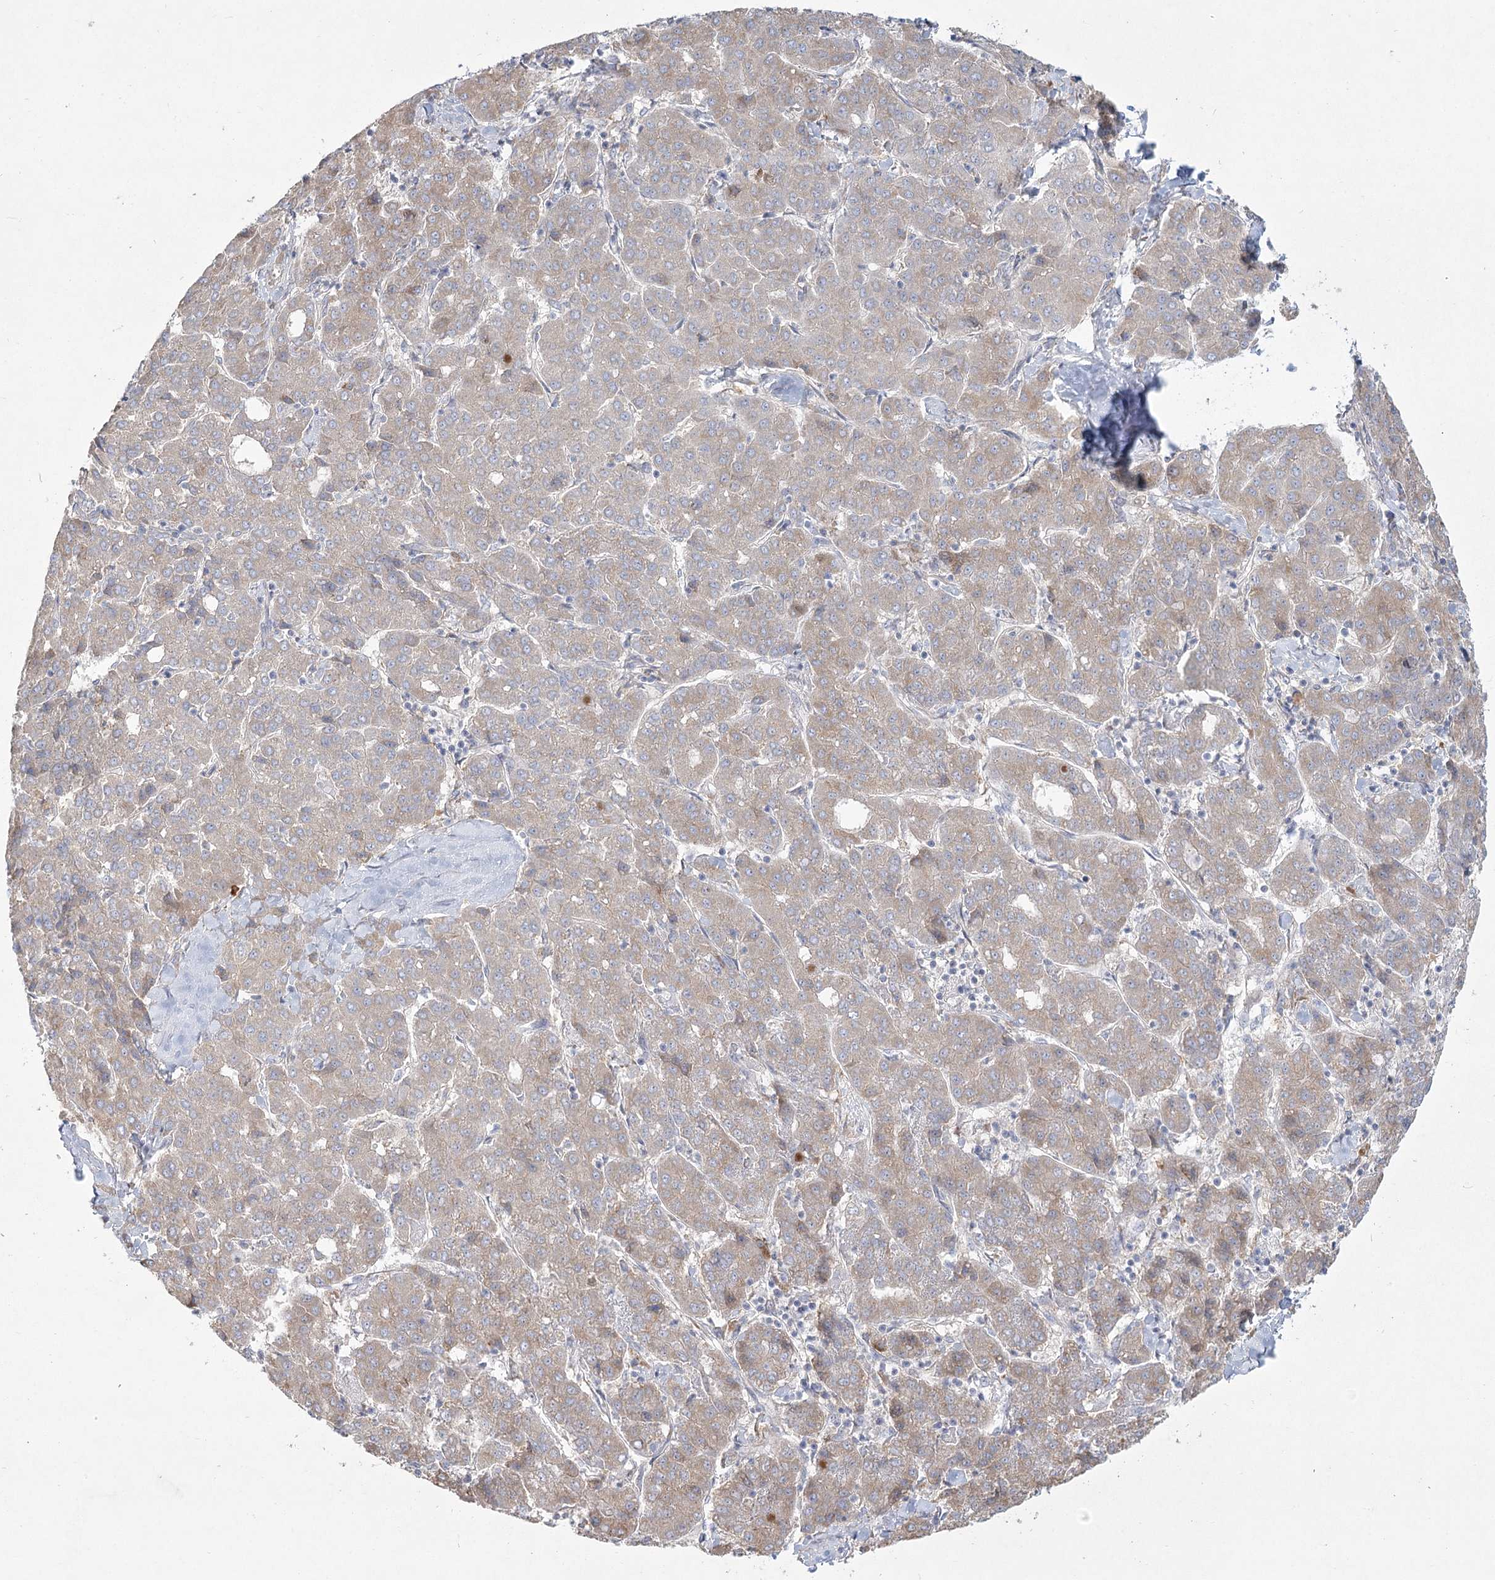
{"staining": {"intensity": "weak", "quantity": ">75%", "location": "cytoplasmic/membranous"}, "tissue": "liver cancer", "cell_type": "Tumor cells", "image_type": "cancer", "snomed": [{"axis": "morphology", "description": "Carcinoma, Hepatocellular, NOS"}, {"axis": "topography", "description": "Liver"}], "caption": "DAB immunohistochemical staining of human liver cancer shows weak cytoplasmic/membranous protein positivity in about >75% of tumor cells.", "gene": "CAMTA1", "patient": {"sex": "male", "age": 65}}